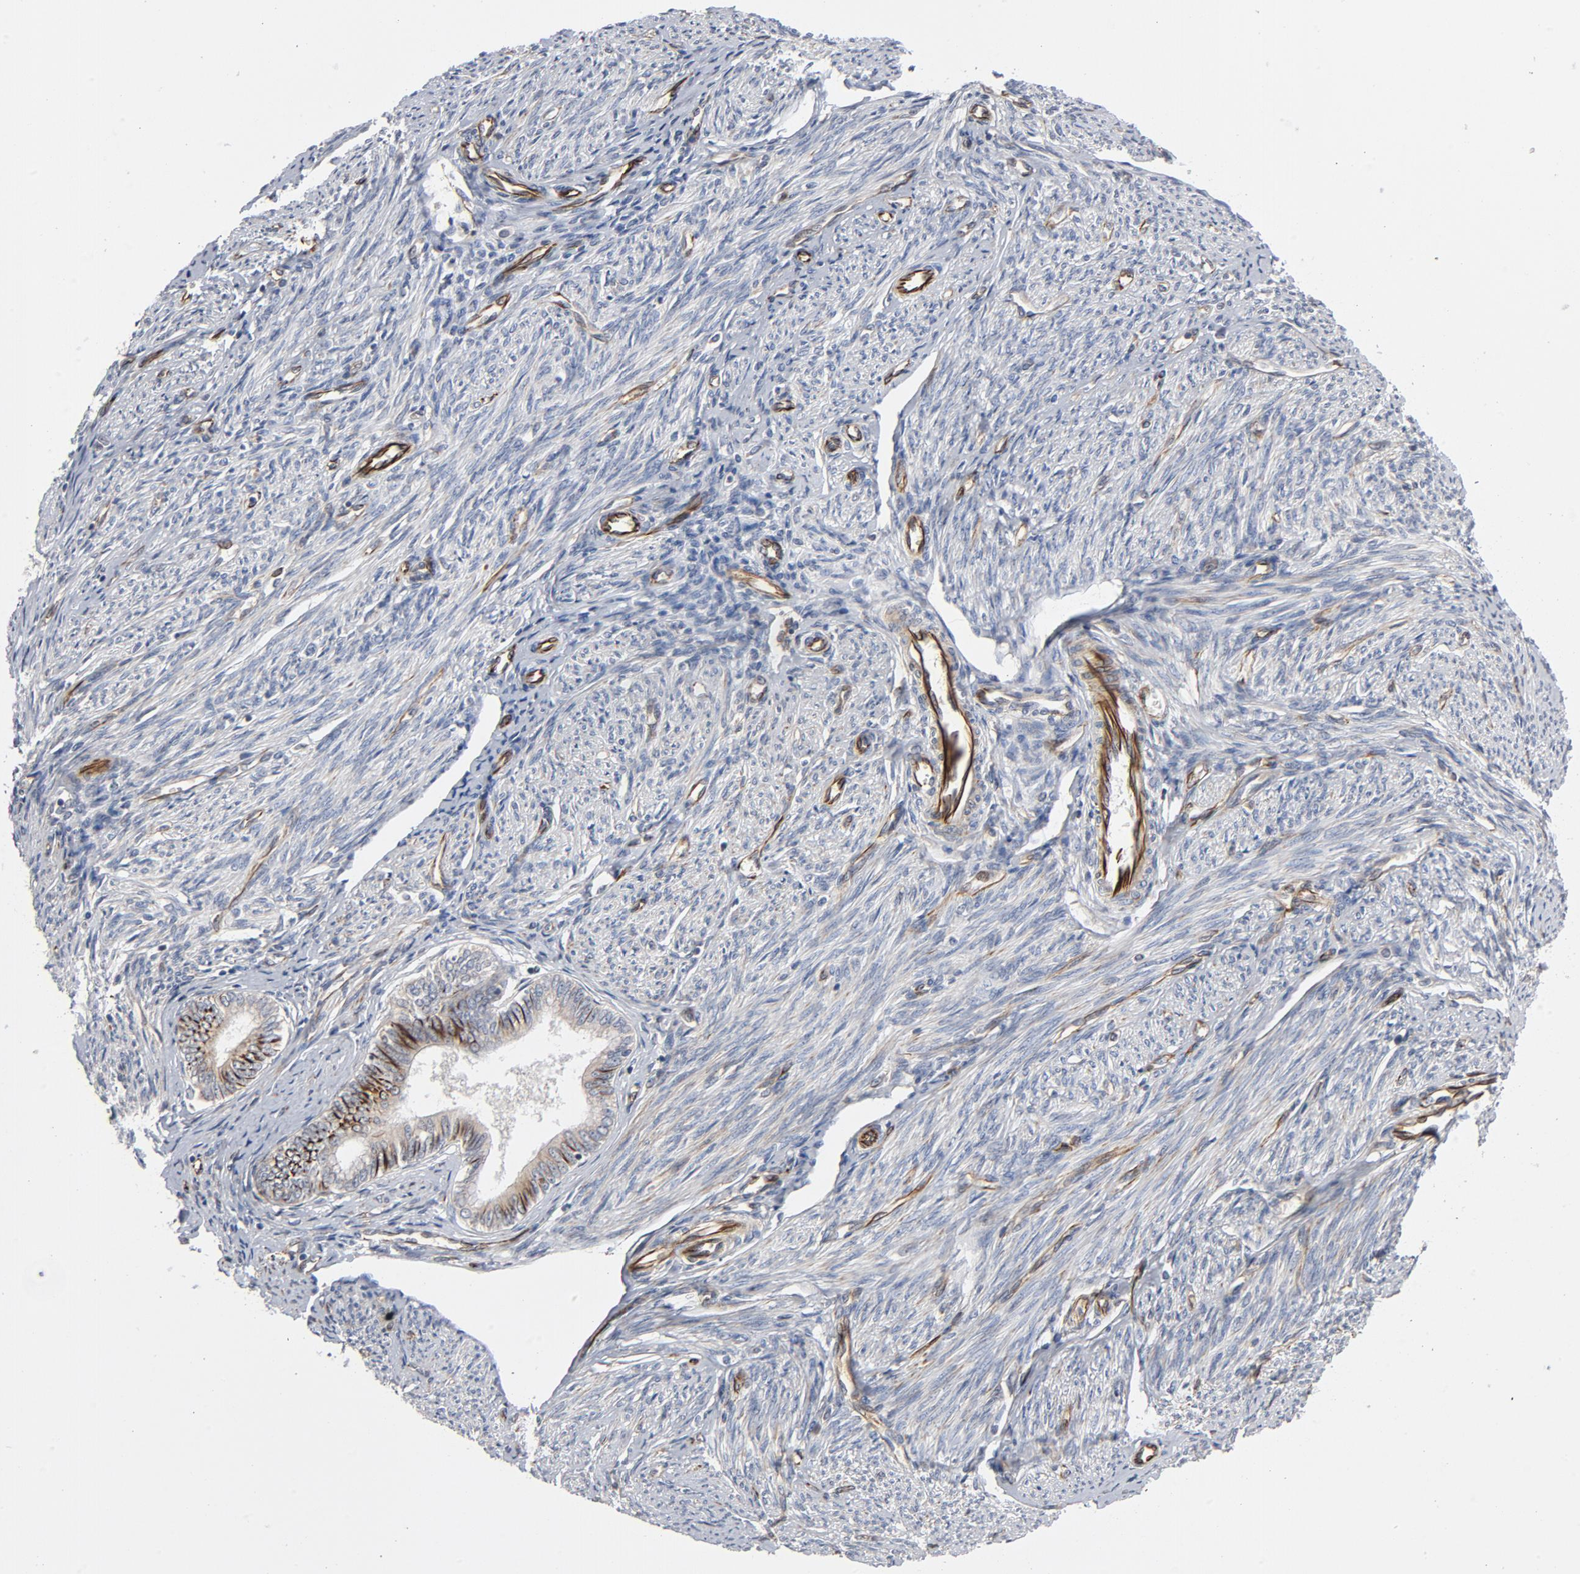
{"staining": {"intensity": "moderate", "quantity": "<25%", "location": "cytoplasmic/membranous"}, "tissue": "endometrial cancer", "cell_type": "Tumor cells", "image_type": "cancer", "snomed": [{"axis": "morphology", "description": "Adenocarcinoma, NOS"}, {"axis": "topography", "description": "Endometrium"}], "caption": "Moderate cytoplasmic/membranous positivity is appreciated in approximately <25% of tumor cells in endometrial adenocarcinoma.", "gene": "FAM118A", "patient": {"sex": "female", "age": 75}}